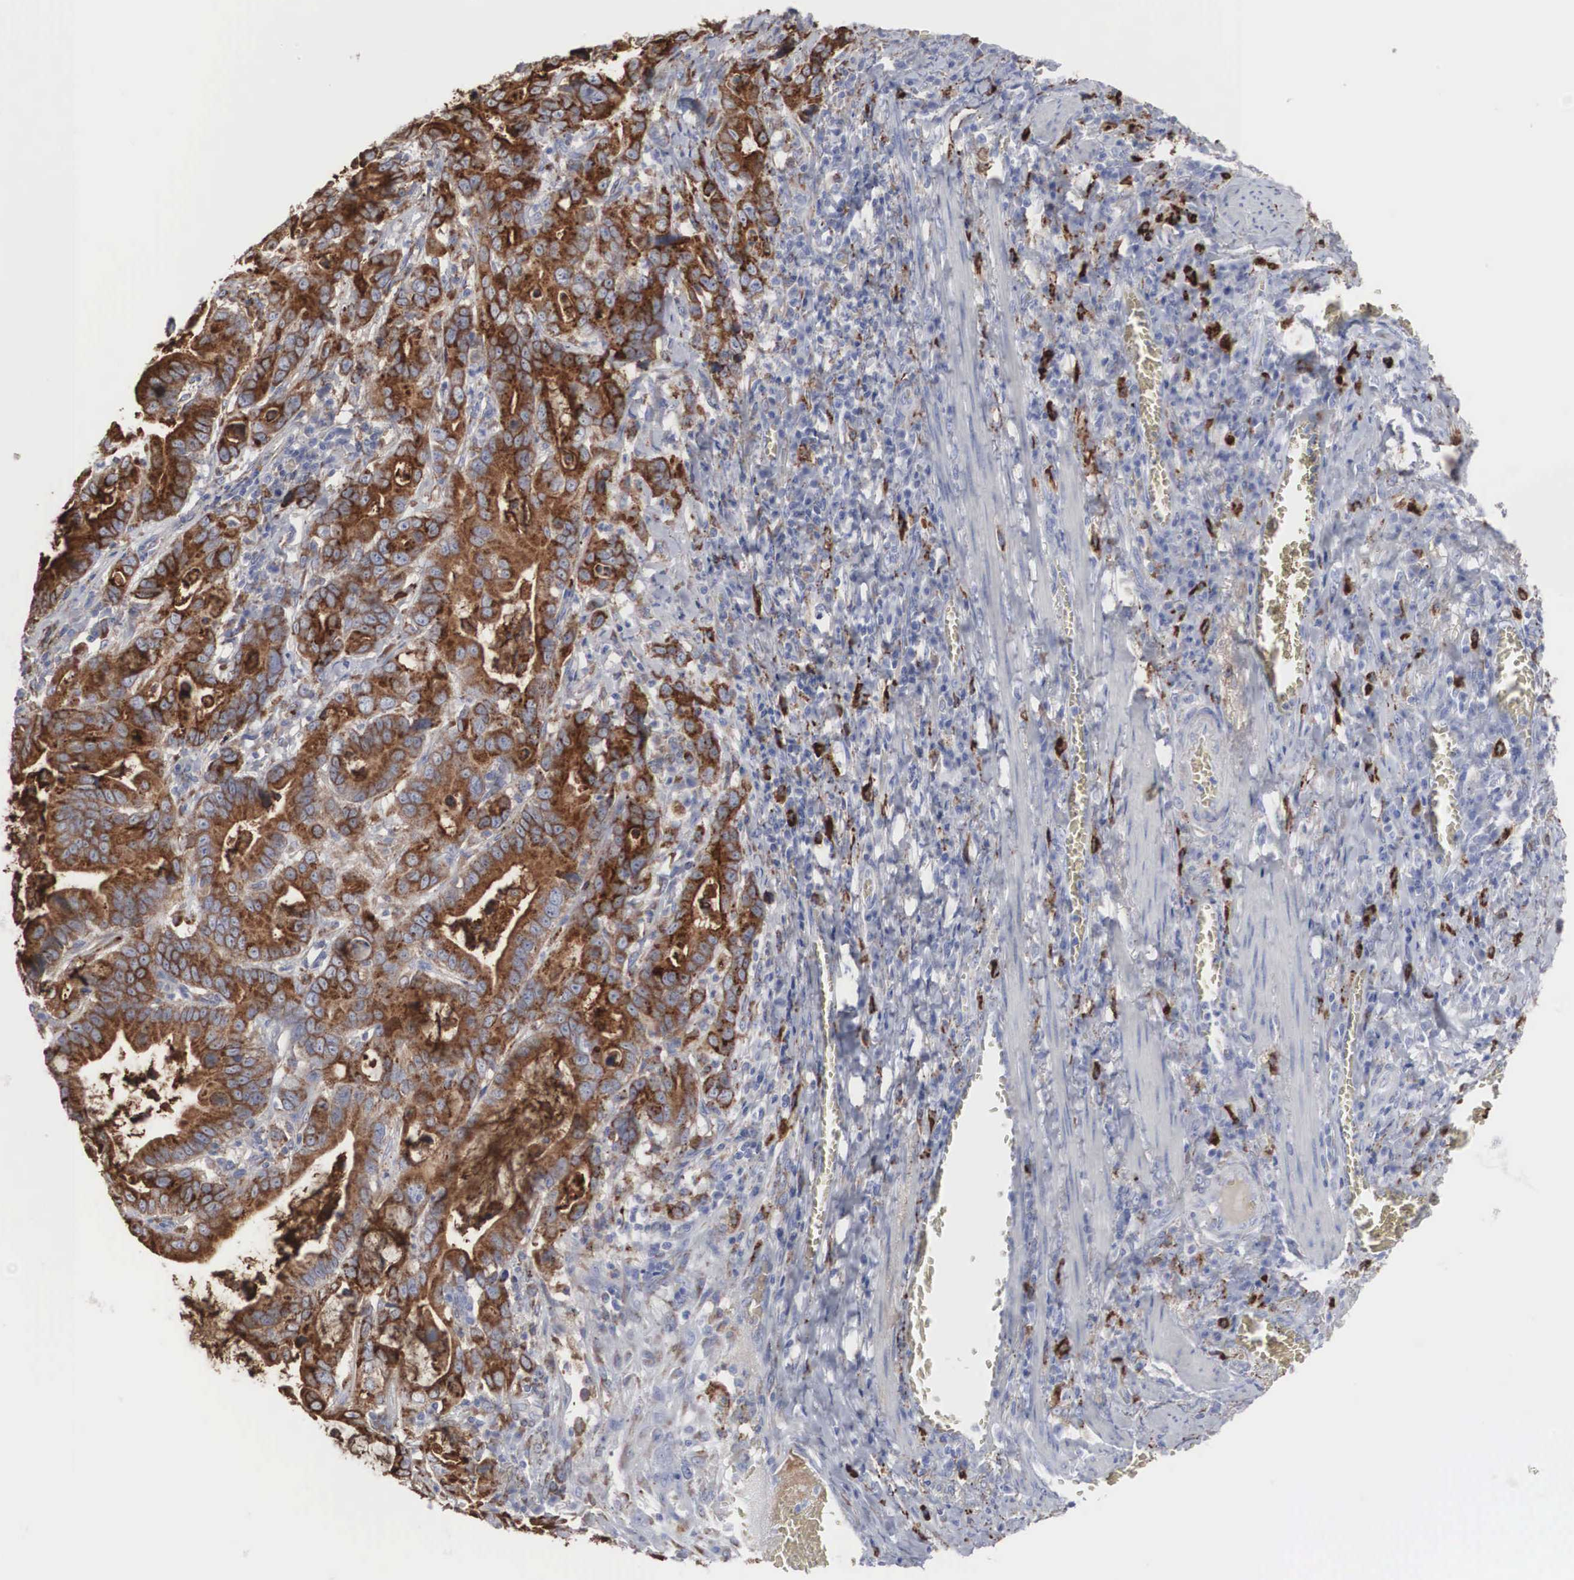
{"staining": {"intensity": "moderate", "quantity": ">75%", "location": "cytoplasmic/membranous"}, "tissue": "stomach cancer", "cell_type": "Tumor cells", "image_type": "cancer", "snomed": [{"axis": "morphology", "description": "Adenocarcinoma, NOS"}, {"axis": "topography", "description": "Stomach, upper"}], "caption": "This micrograph shows immunohistochemistry staining of human stomach cancer, with medium moderate cytoplasmic/membranous expression in about >75% of tumor cells.", "gene": "LGALS3BP", "patient": {"sex": "male", "age": 63}}